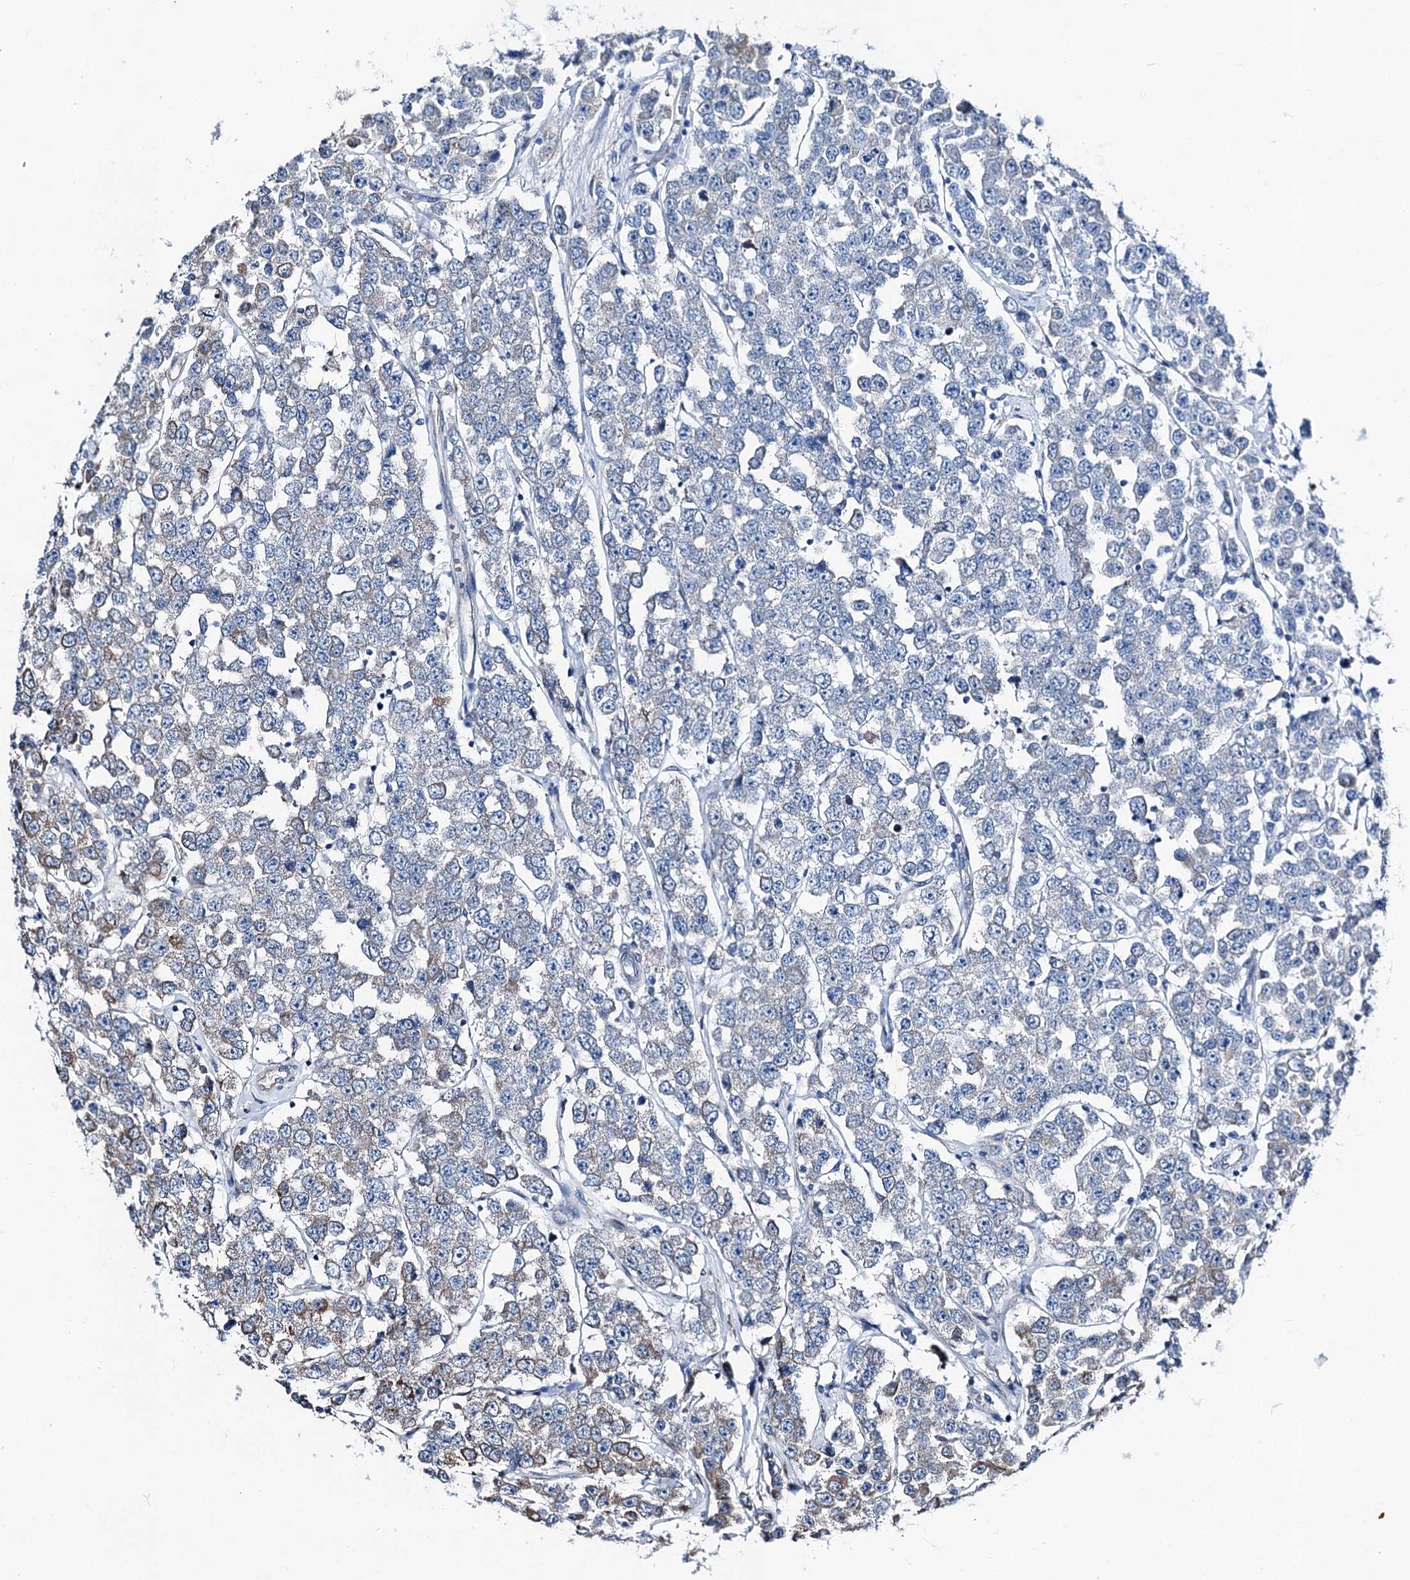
{"staining": {"intensity": "moderate", "quantity": "<25%", "location": "cytoplasmic/membranous"}, "tissue": "testis cancer", "cell_type": "Tumor cells", "image_type": "cancer", "snomed": [{"axis": "morphology", "description": "Seminoma, NOS"}, {"axis": "topography", "description": "Testis"}], "caption": "IHC histopathology image of human testis cancer stained for a protein (brown), which exhibits low levels of moderate cytoplasmic/membranous staining in approximately <25% of tumor cells.", "gene": "DDIAS", "patient": {"sex": "male", "age": 28}}